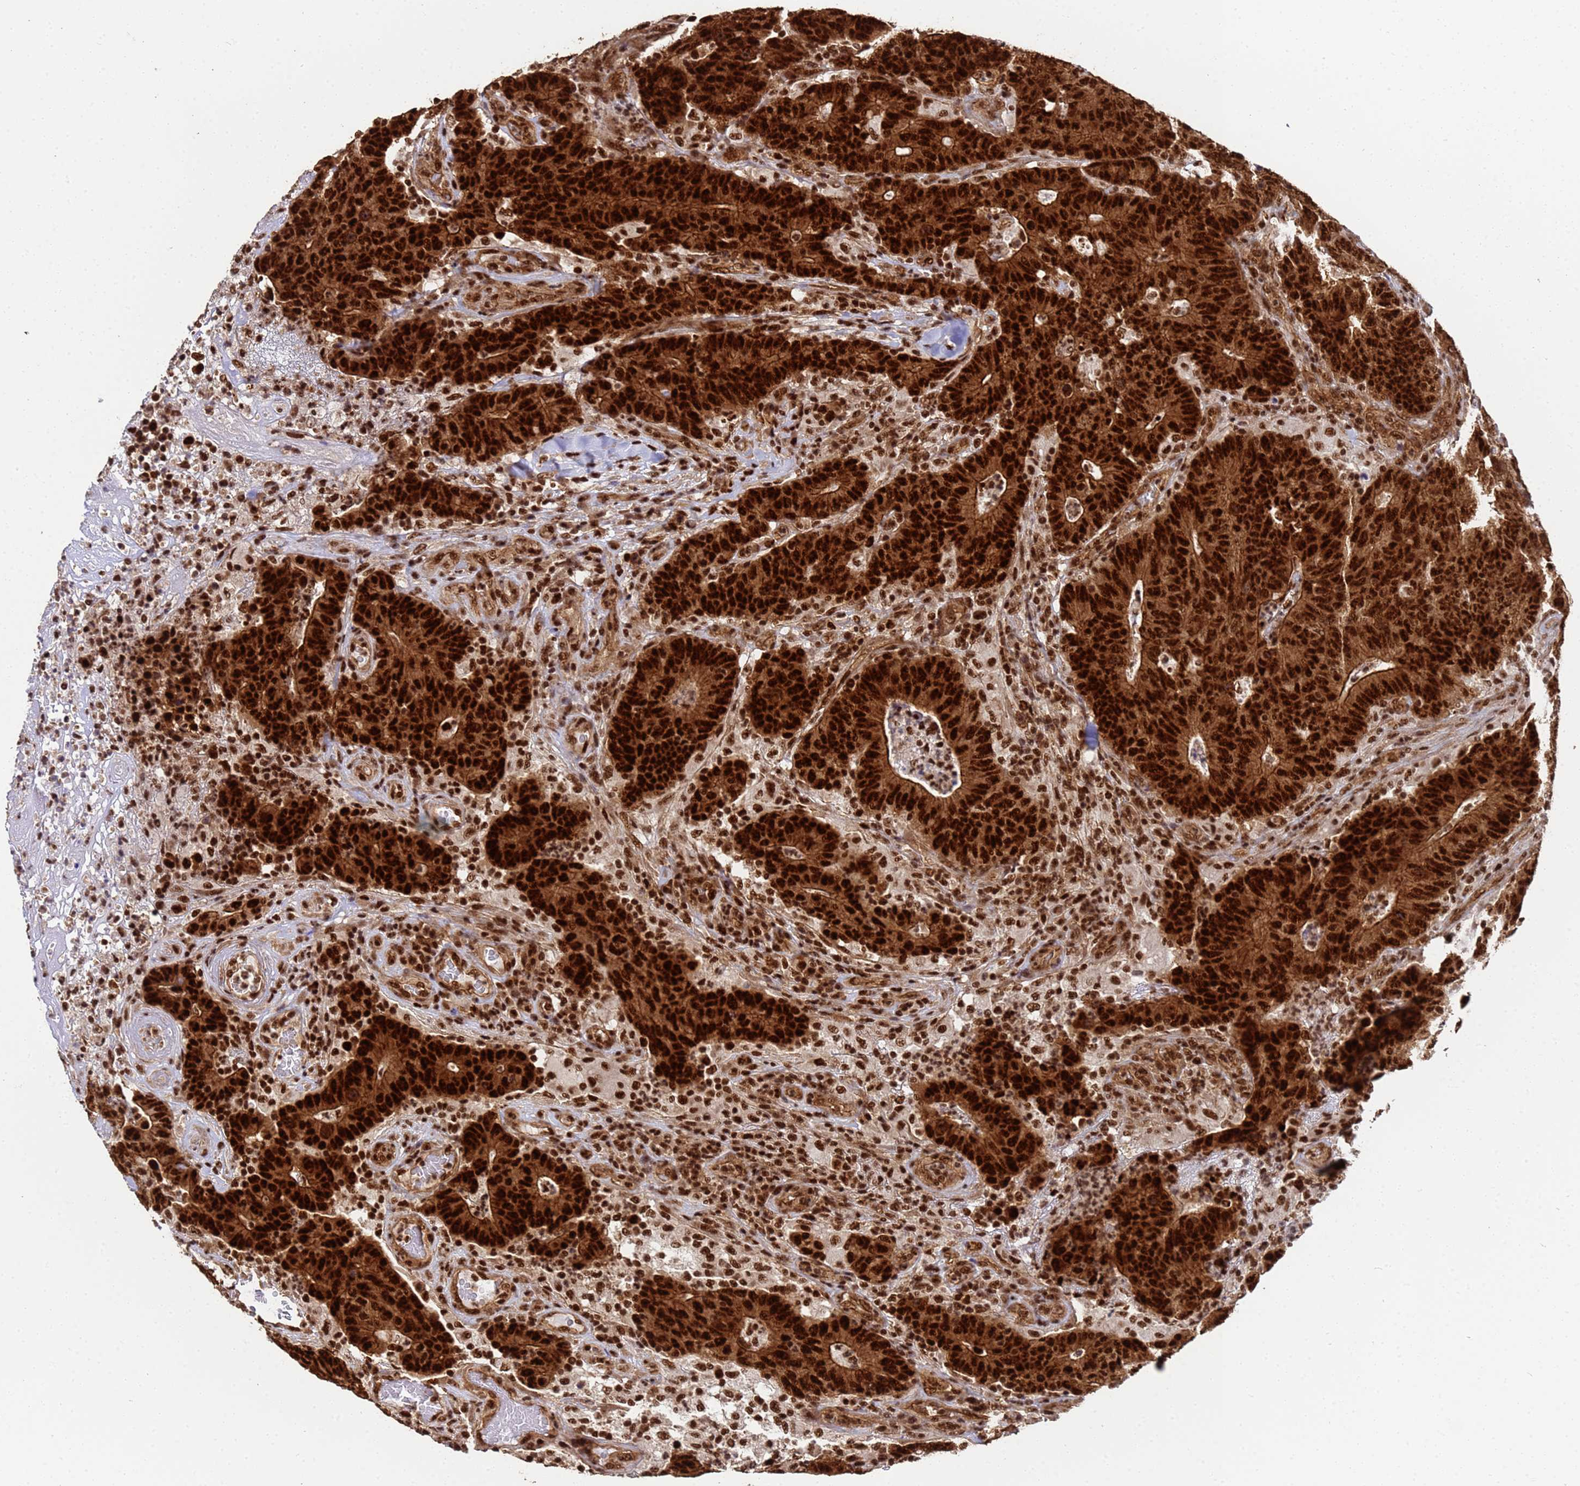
{"staining": {"intensity": "strong", "quantity": ">75%", "location": "cytoplasmic/membranous,nuclear"}, "tissue": "colorectal cancer", "cell_type": "Tumor cells", "image_type": "cancer", "snomed": [{"axis": "morphology", "description": "Normal tissue, NOS"}, {"axis": "morphology", "description": "Adenocarcinoma, NOS"}, {"axis": "topography", "description": "Colon"}], "caption": "High-magnification brightfield microscopy of colorectal adenocarcinoma stained with DAB (3,3'-diaminobenzidine) (brown) and counterstained with hematoxylin (blue). tumor cells exhibit strong cytoplasmic/membranous and nuclear expression is present in about>75% of cells.", "gene": "SYF2", "patient": {"sex": "female", "age": 75}}